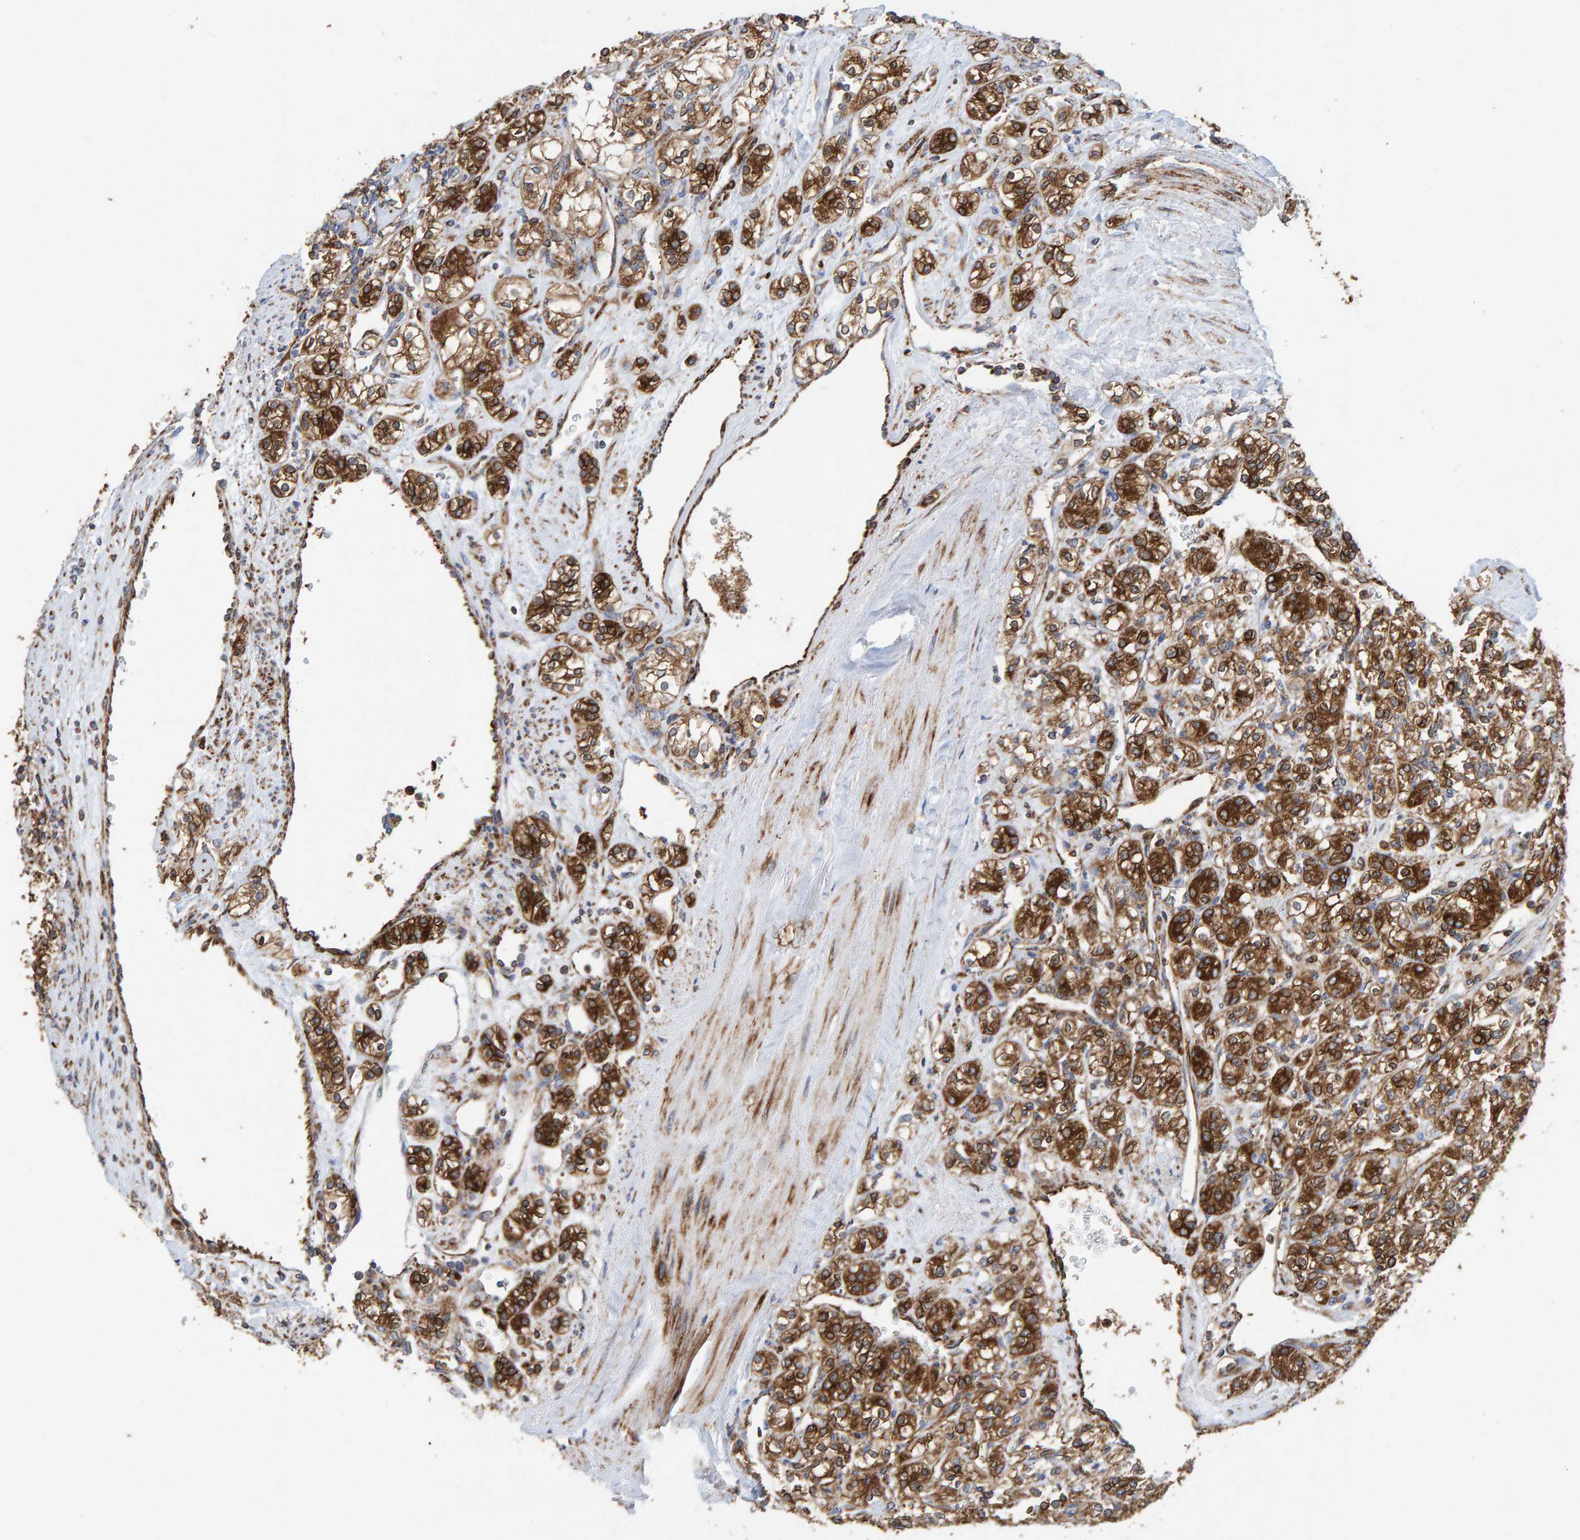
{"staining": {"intensity": "strong", "quantity": ">75%", "location": "cytoplasmic/membranous"}, "tissue": "renal cancer", "cell_type": "Tumor cells", "image_type": "cancer", "snomed": [{"axis": "morphology", "description": "Adenocarcinoma, NOS"}, {"axis": "topography", "description": "Kidney"}], "caption": "A brown stain labels strong cytoplasmic/membranous expression of a protein in renal adenocarcinoma tumor cells. (IHC, brightfield microscopy, high magnification).", "gene": "MVP", "patient": {"sex": "male", "age": 77}}